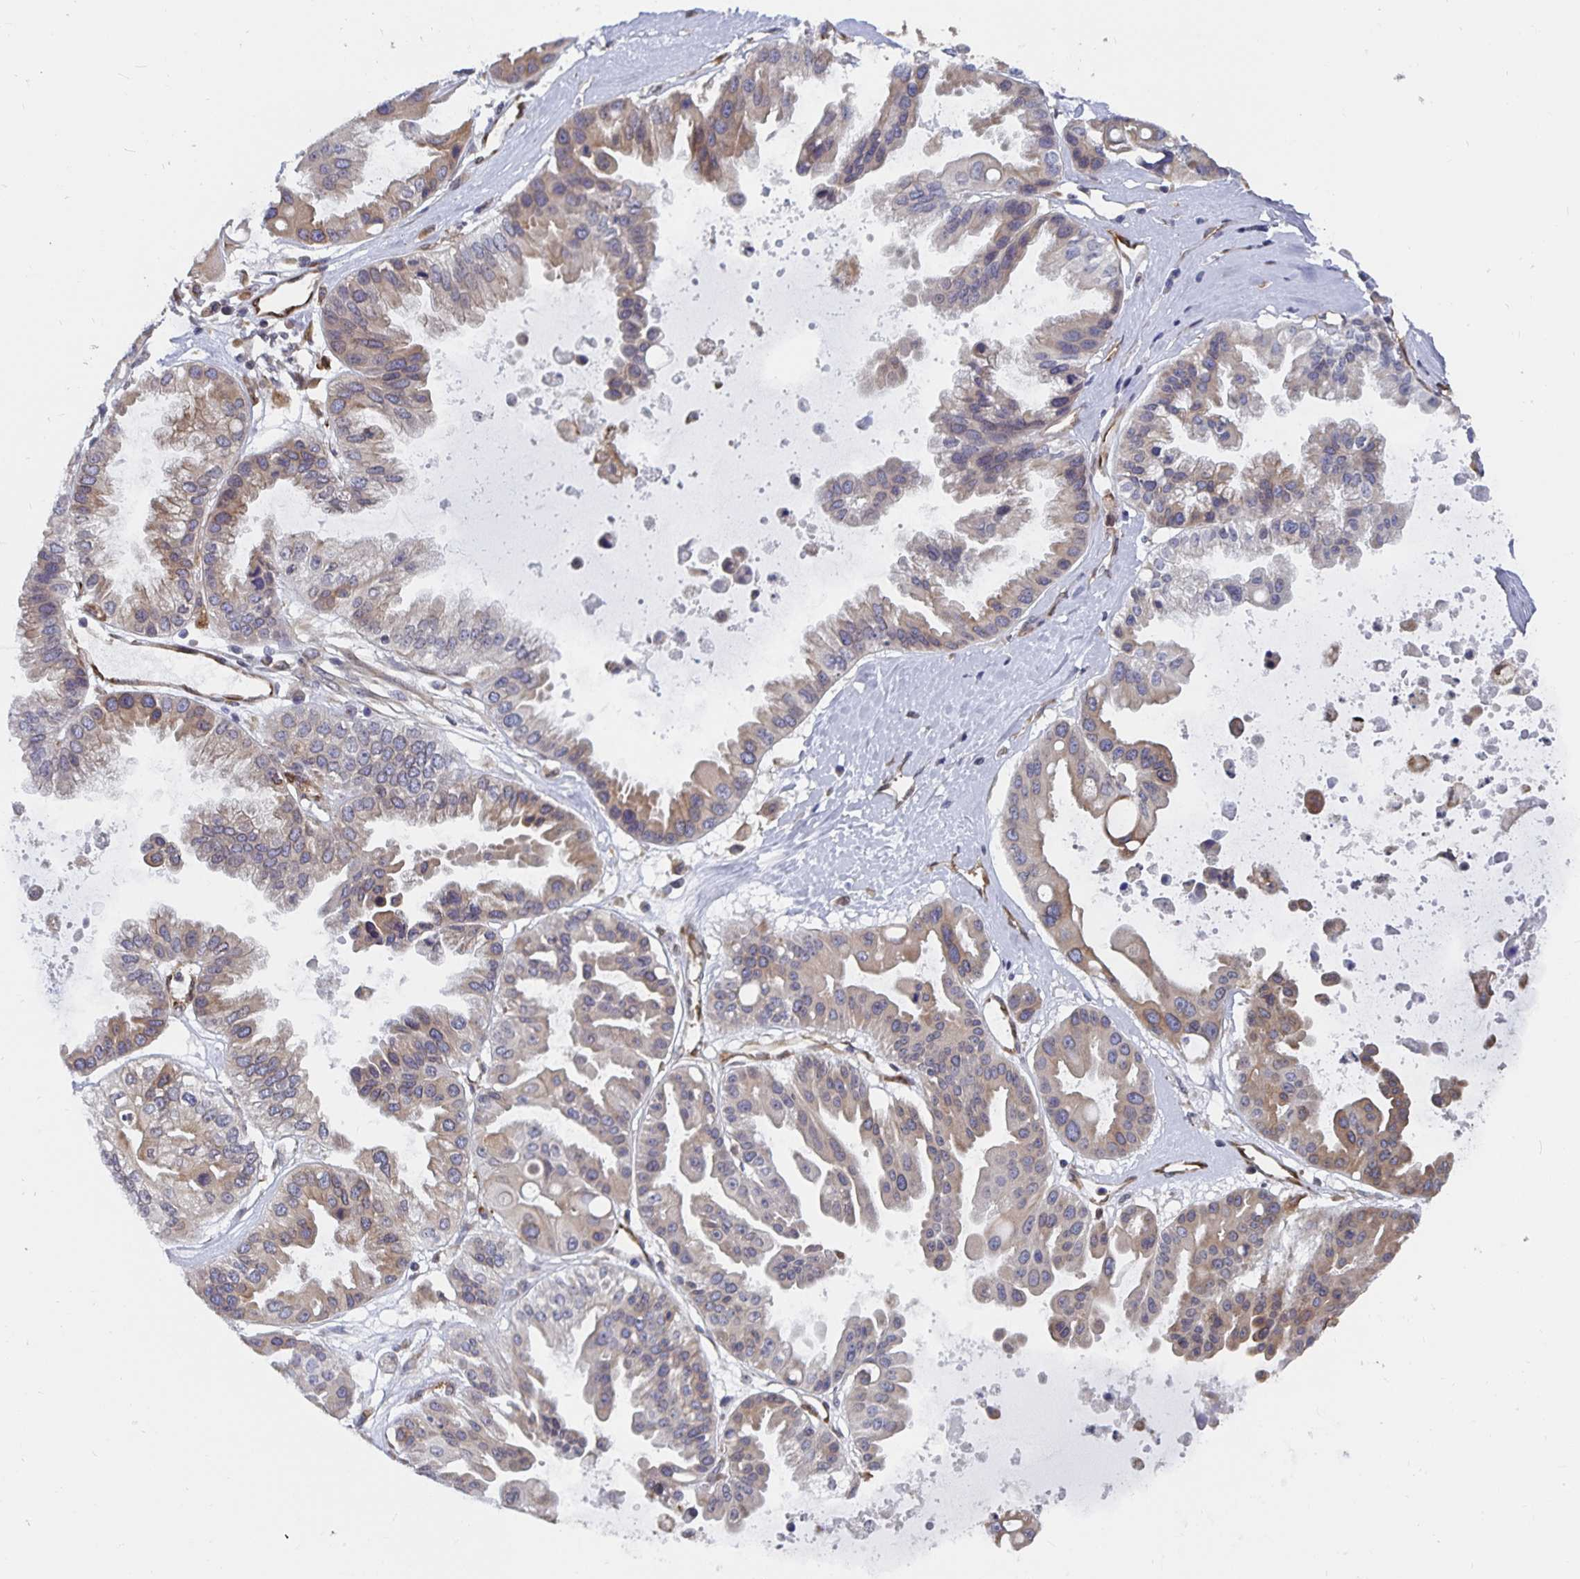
{"staining": {"intensity": "weak", "quantity": "25%-75%", "location": "cytoplasmic/membranous"}, "tissue": "ovarian cancer", "cell_type": "Tumor cells", "image_type": "cancer", "snomed": [{"axis": "morphology", "description": "Cystadenocarcinoma, serous, NOS"}, {"axis": "topography", "description": "Ovary"}], "caption": "Weak cytoplasmic/membranous protein positivity is identified in approximately 25%-75% of tumor cells in ovarian serous cystadenocarcinoma.", "gene": "BCAP29", "patient": {"sex": "female", "age": 56}}